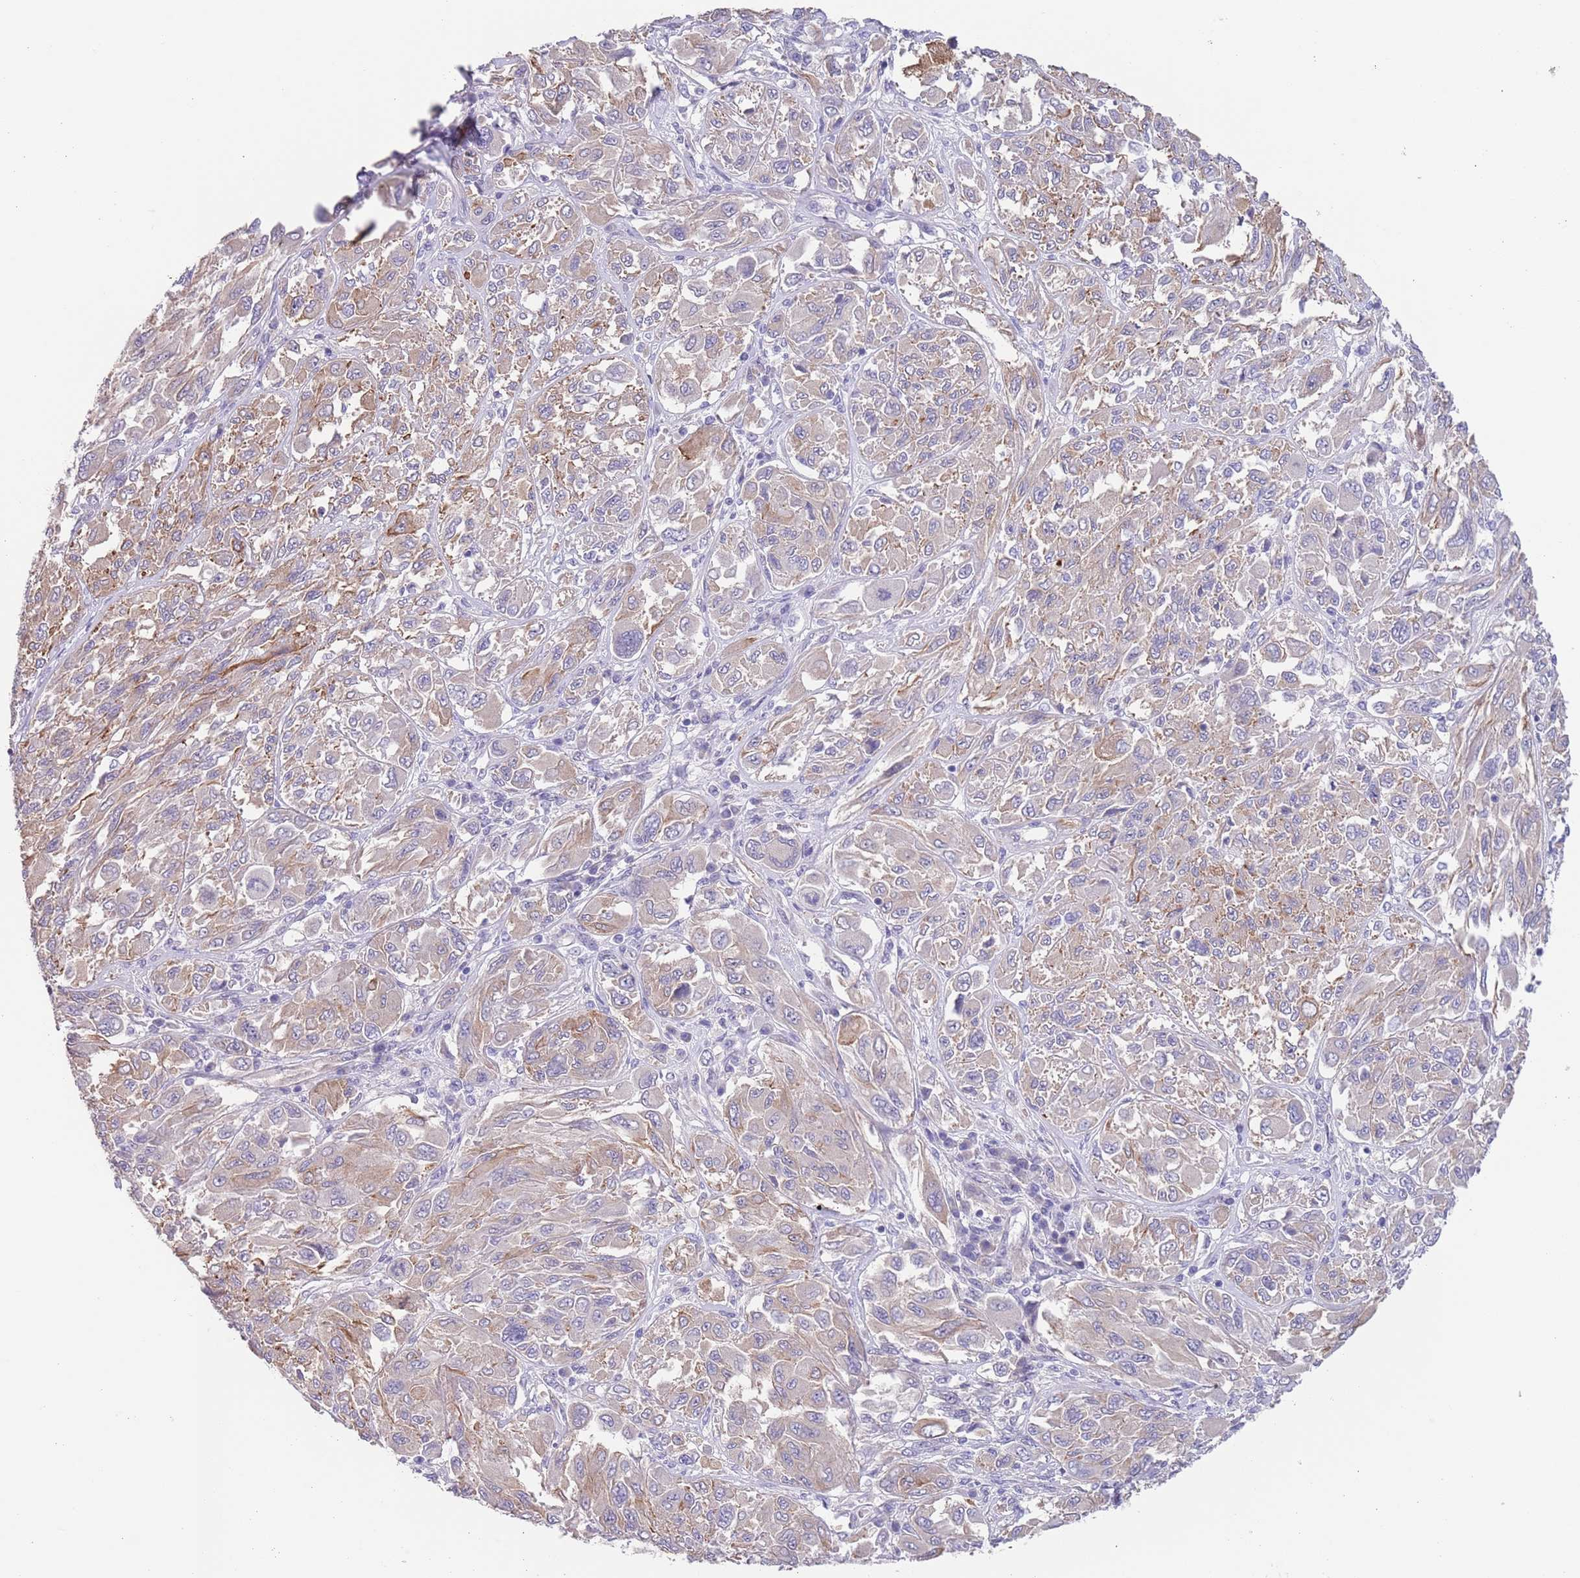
{"staining": {"intensity": "weak", "quantity": "<25%", "location": "cytoplasmic/membranous"}, "tissue": "melanoma", "cell_type": "Tumor cells", "image_type": "cancer", "snomed": [{"axis": "morphology", "description": "Malignant melanoma, NOS"}, {"axis": "topography", "description": "Skin"}], "caption": "Immunohistochemical staining of melanoma demonstrates no significant staining in tumor cells. Brightfield microscopy of IHC stained with DAB (brown) and hematoxylin (blue), captured at high magnification.", "gene": "RNF169", "patient": {"sex": "female", "age": 91}}